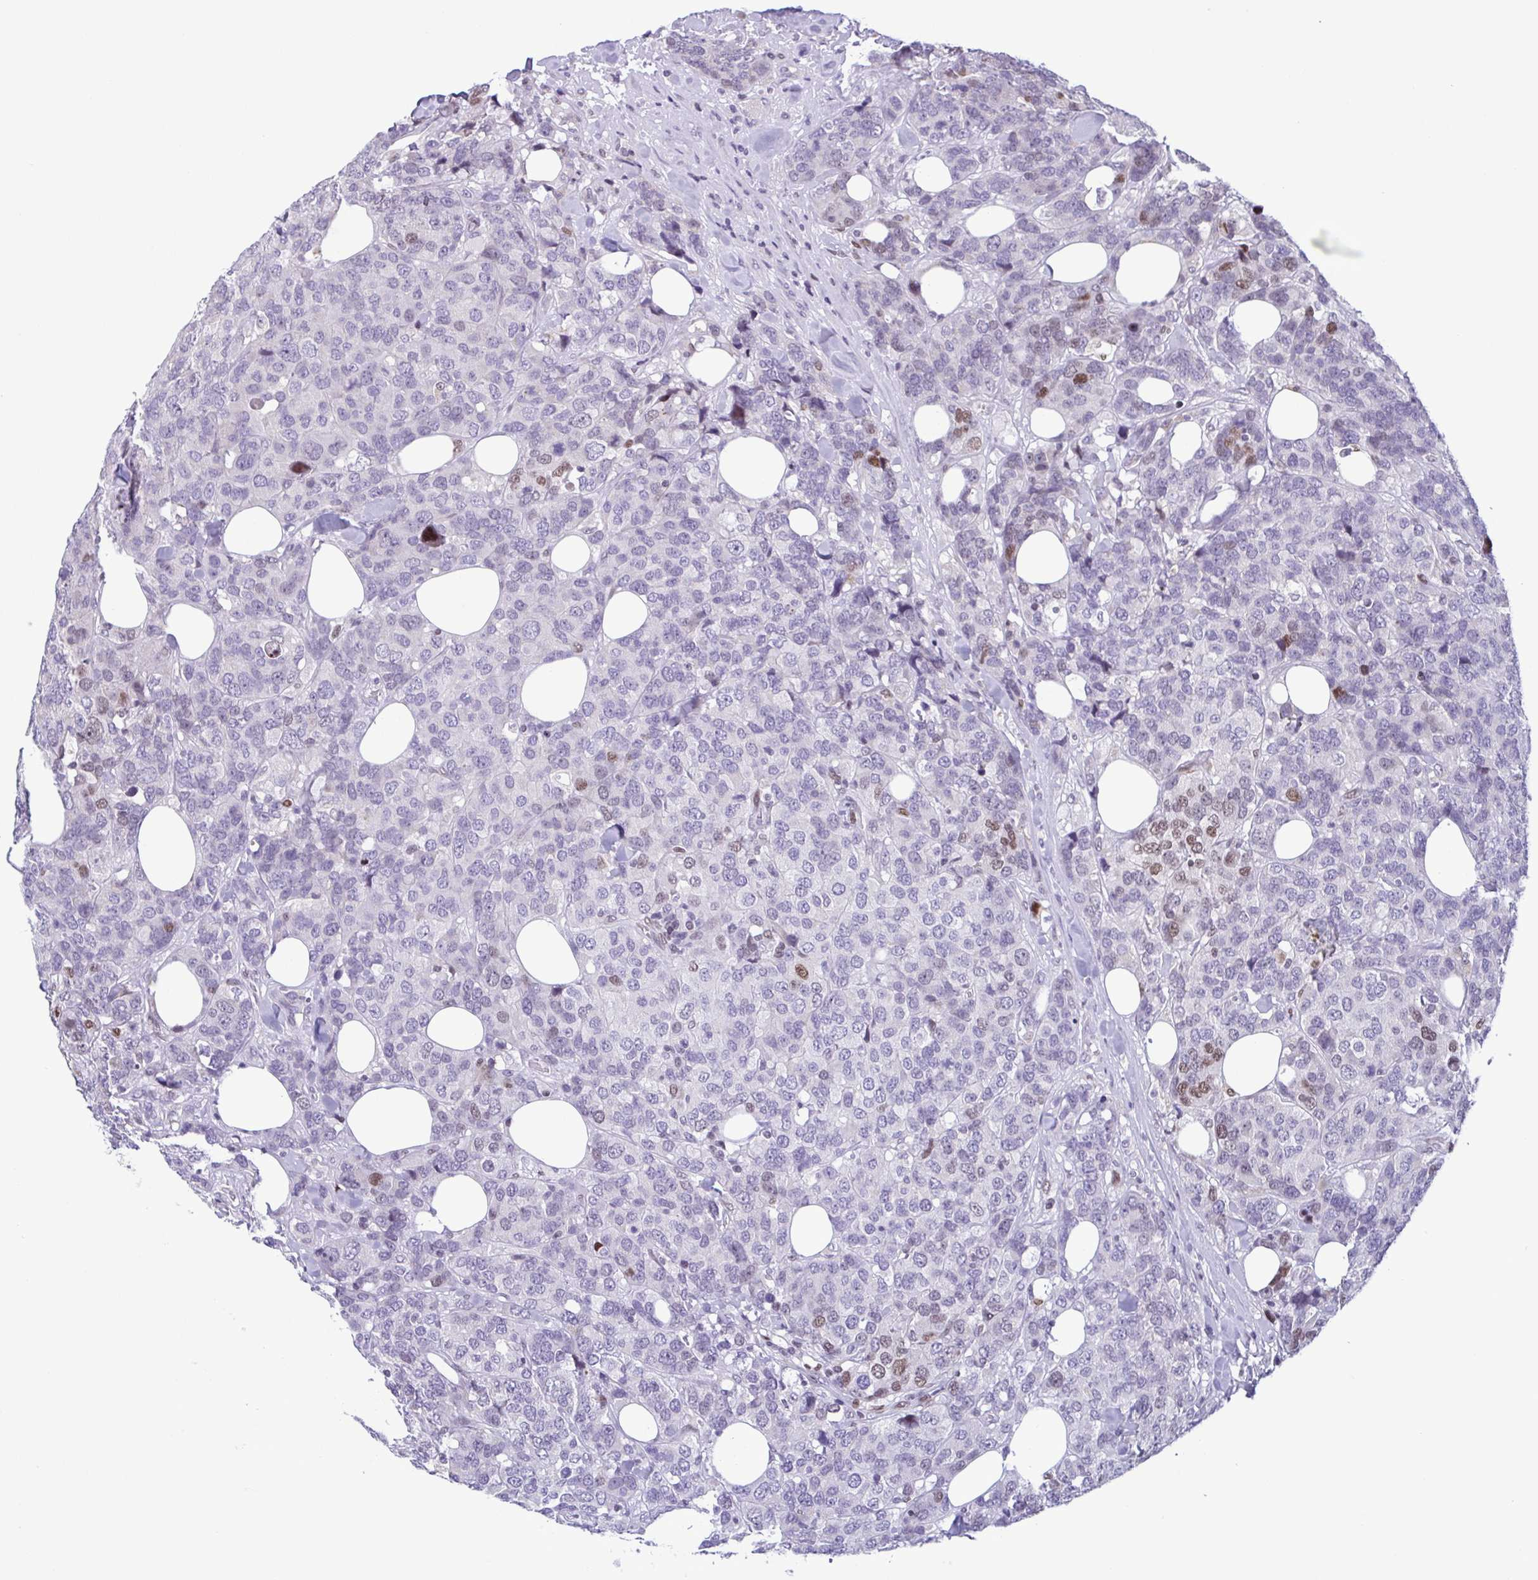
{"staining": {"intensity": "moderate", "quantity": "<25%", "location": "nuclear"}, "tissue": "breast cancer", "cell_type": "Tumor cells", "image_type": "cancer", "snomed": [{"axis": "morphology", "description": "Lobular carcinoma"}, {"axis": "topography", "description": "Breast"}], "caption": "Human lobular carcinoma (breast) stained for a protein (brown) demonstrates moderate nuclear positive staining in approximately <25% of tumor cells.", "gene": "IRF1", "patient": {"sex": "female", "age": 59}}